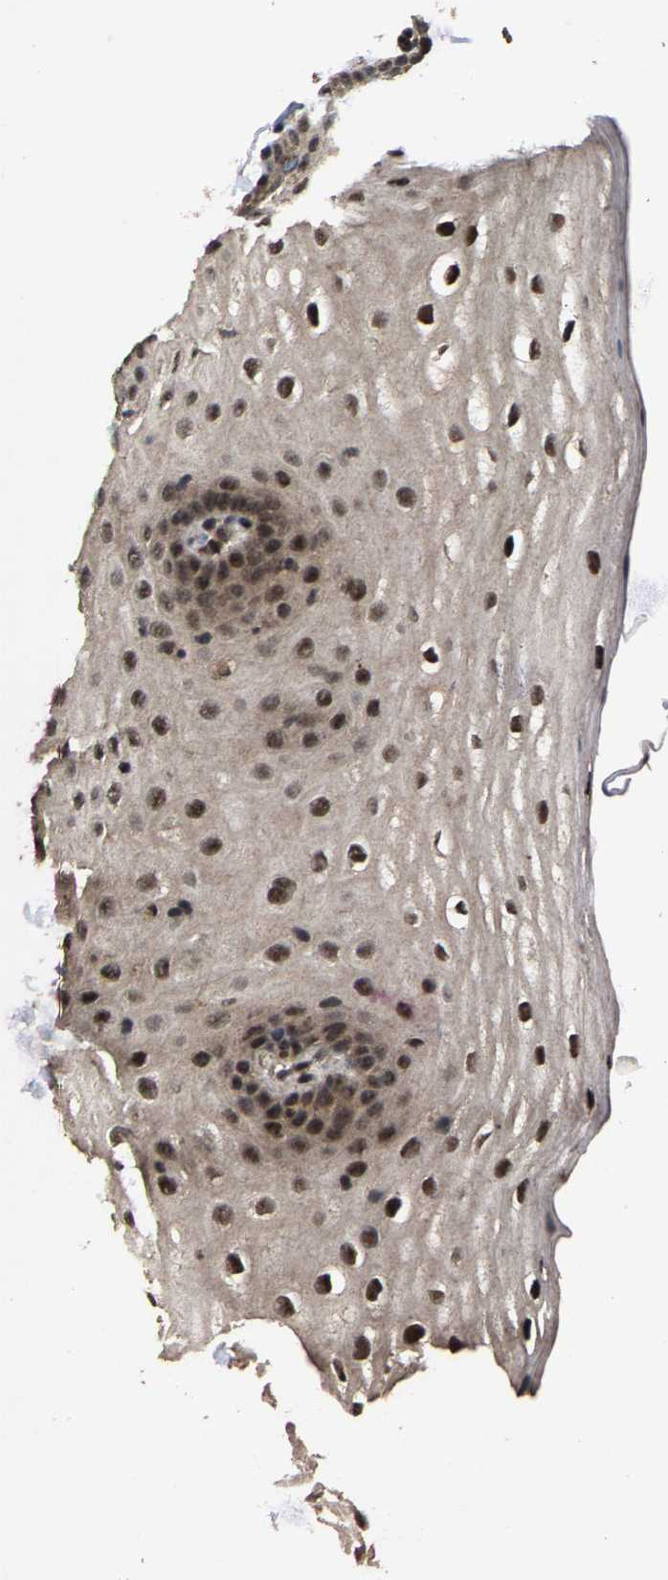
{"staining": {"intensity": "moderate", "quantity": ">75%", "location": "cytoplasmic/membranous,nuclear"}, "tissue": "oral mucosa", "cell_type": "Squamous epithelial cells", "image_type": "normal", "snomed": [{"axis": "morphology", "description": "Normal tissue, NOS"}, {"axis": "topography", "description": "Skin"}, {"axis": "topography", "description": "Oral tissue"}], "caption": "Oral mucosa was stained to show a protein in brown. There is medium levels of moderate cytoplasmic/membranous,nuclear expression in approximately >75% of squamous epithelial cells. (DAB (3,3'-diaminobenzidine) IHC, brown staining for protein, blue staining for nuclei).", "gene": "HAUS6", "patient": {"sex": "male", "age": 84}}